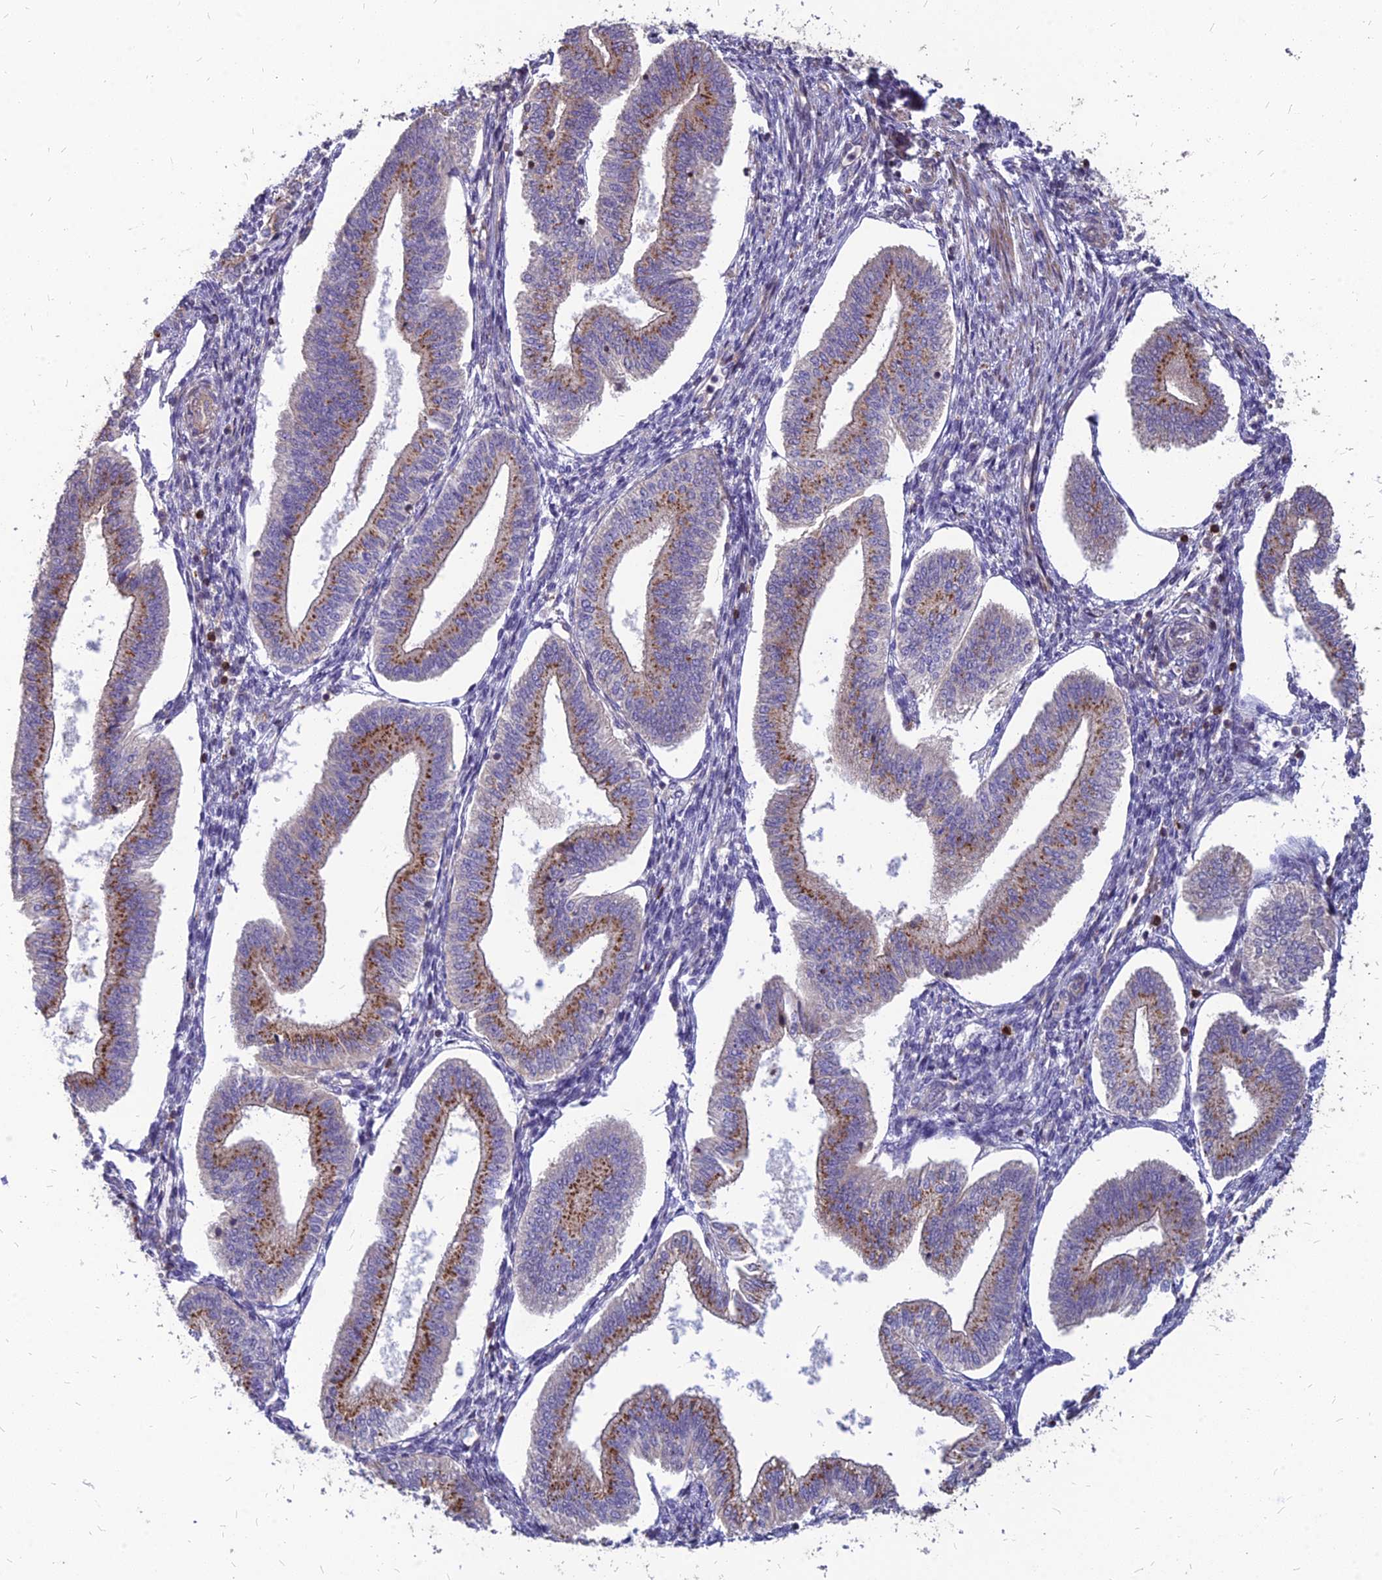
{"staining": {"intensity": "negative", "quantity": "none", "location": "none"}, "tissue": "endometrium", "cell_type": "Cells in endometrial stroma", "image_type": "normal", "snomed": [{"axis": "morphology", "description": "Normal tissue, NOS"}, {"axis": "topography", "description": "Endometrium"}], "caption": "High power microscopy histopathology image of an immunohistochemistry (IHC) photomicrograph of normal endometrium, revealing no significant expression in cells in endometrial stroma. (Brightfield microscopy of DAB IHC at high magnification).", "gene": "ST3GAL6", "patient": {"sex": "female", "age": 34}}